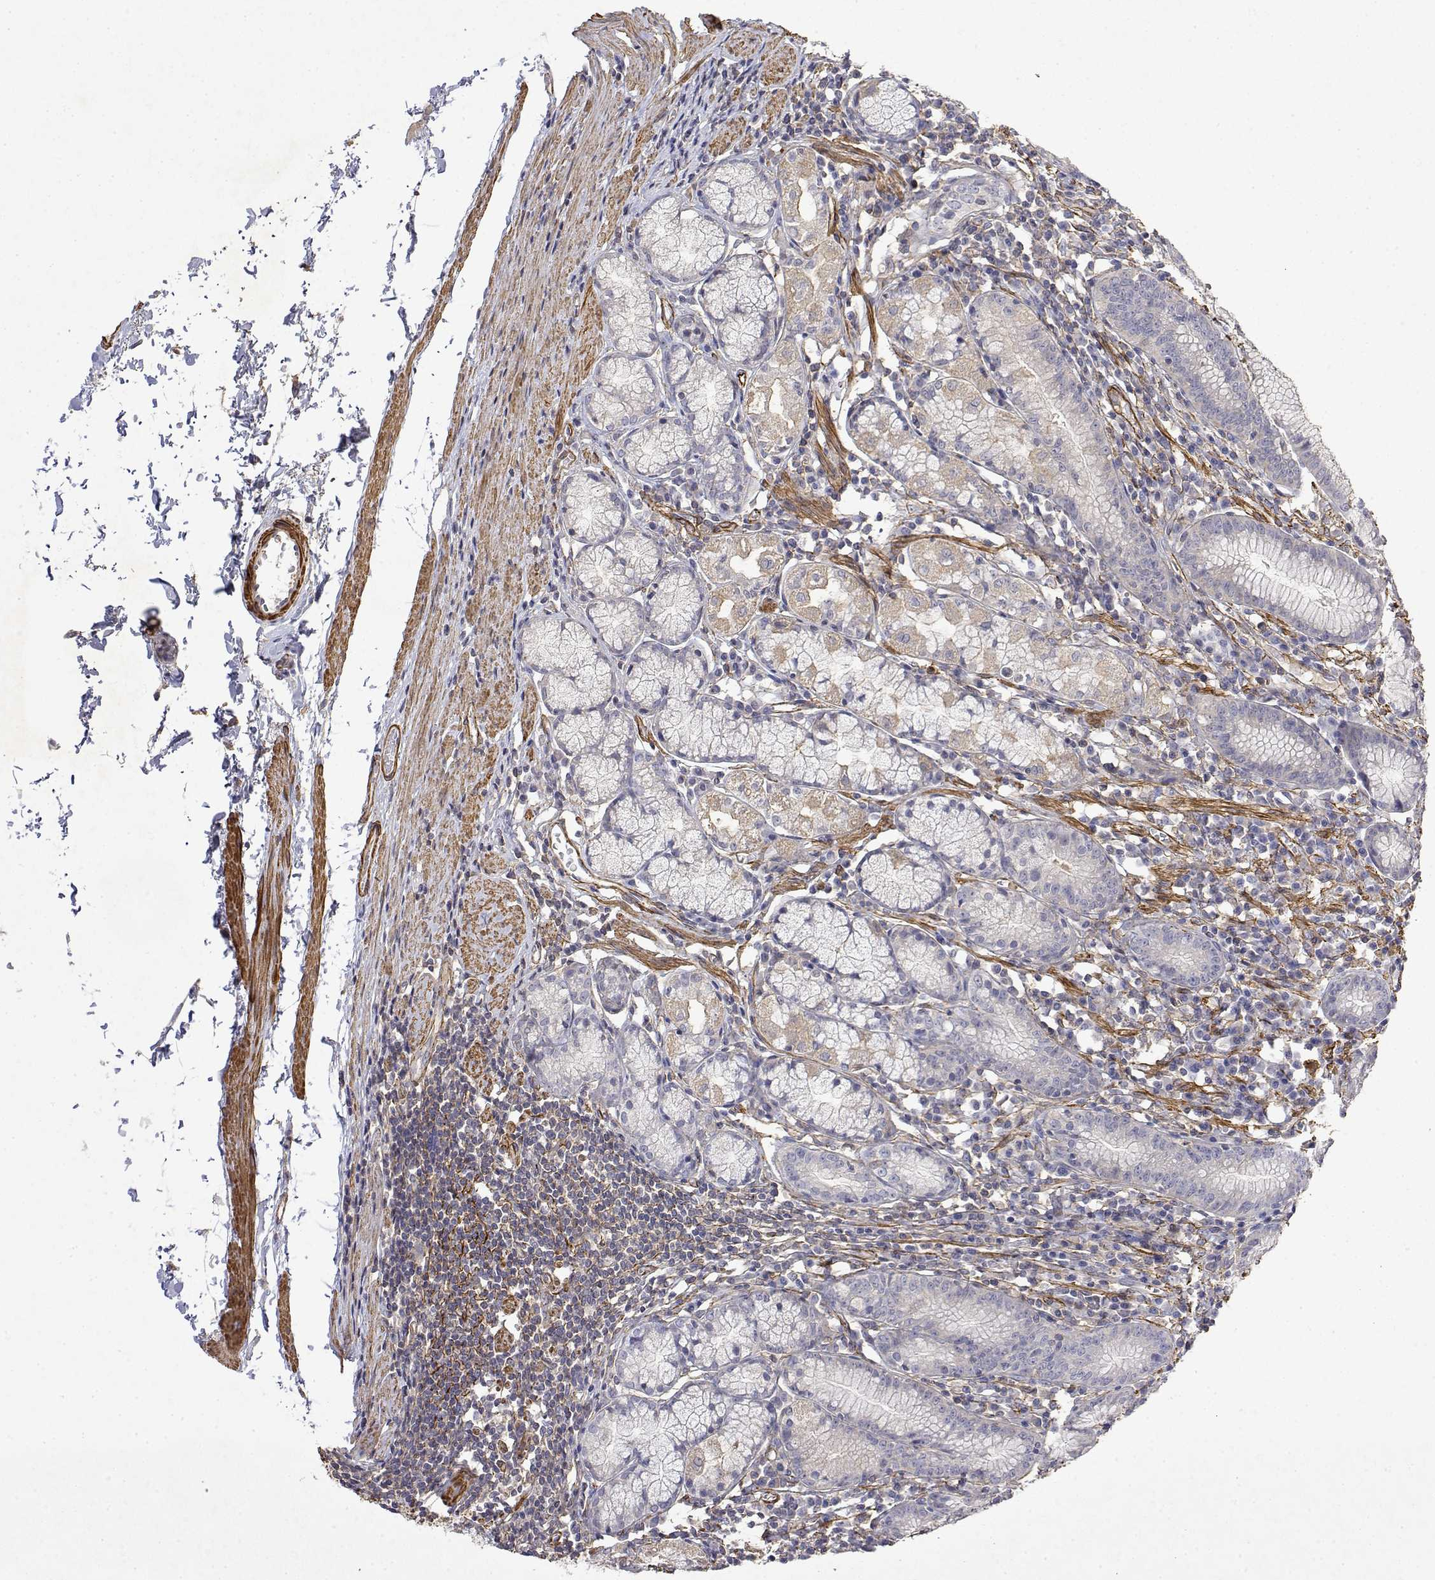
{"staining": {"intensity": "weak", "quantity": "<25%", "location": "cytoplasmic/membranous"}, "tissue": "stomach", "cell_type": "Glandular cells", "image_type": "normal", "snomed": [{"axis": "morphology", "description": "Normal tissue, NOS"}, {"axis": "topography", "description": "Stomach"}], "caption": "This is an immunohistochemistry micrograph of benign stomach. There is no positivity in glandular cells.", "gene": "SOWAHD", "patient": {"sex": "male", "age": 55}}